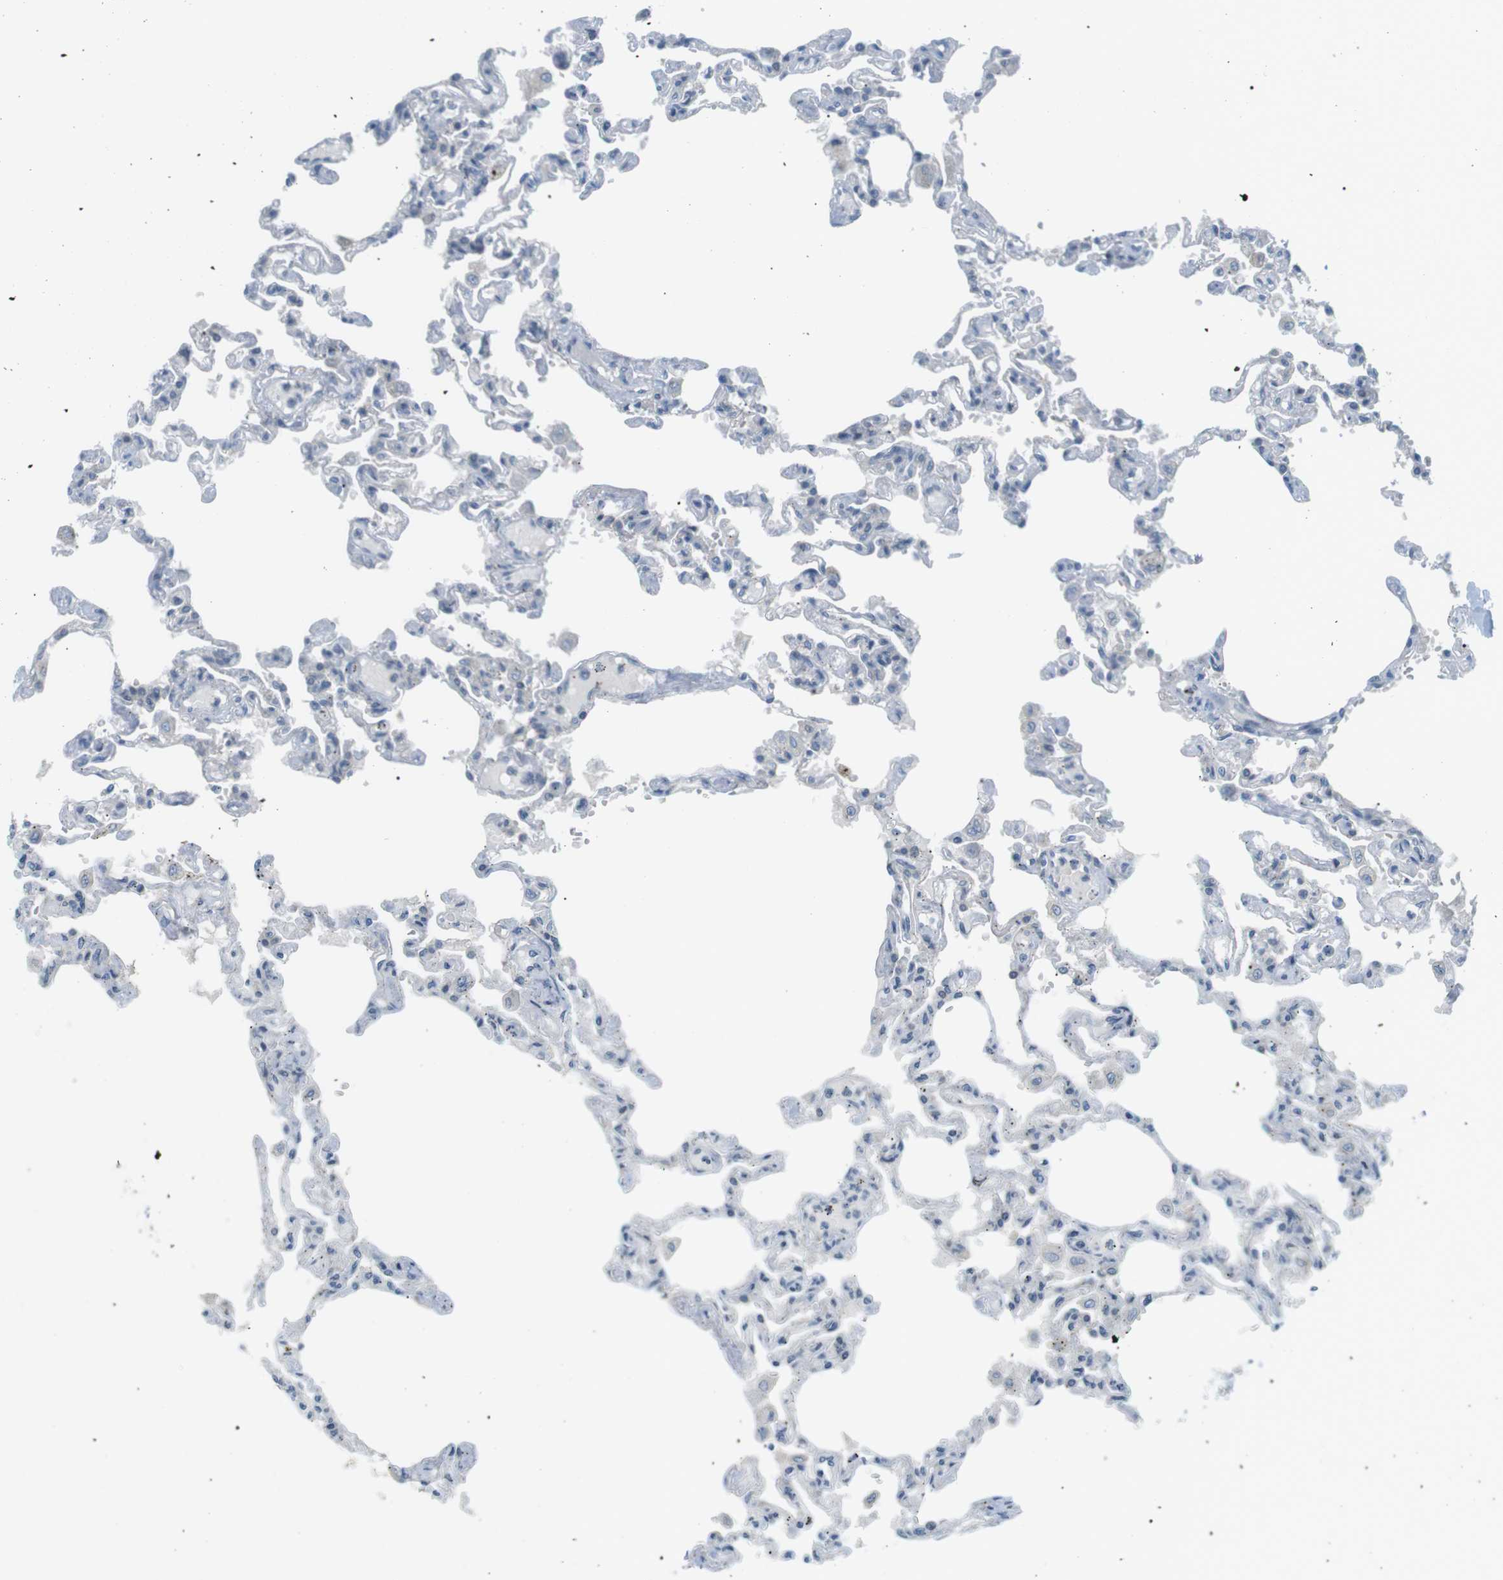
{"staining": {"intensity": "negative", "quantity": "none", "location": "none"}, "tissue": "lung", "cell_type": "Alveolar cells", "image_type": "normal", "snomed": [{"axis": "morphology", "description": "Normal tissue, NOS"}, {"axis": "topography", "description": "Lung"}], "caption": "This histopathology image is of unremarkable lung stained with immunohistochemistry (IHC) to label a protein in brown with the nuclei are counter-stained blue. There is no expression in alveolar cells. (IHC, brightfield microscopy, high magnification).", "gene": "RTN3", "patient": {"sex": "male", "age": 21}}